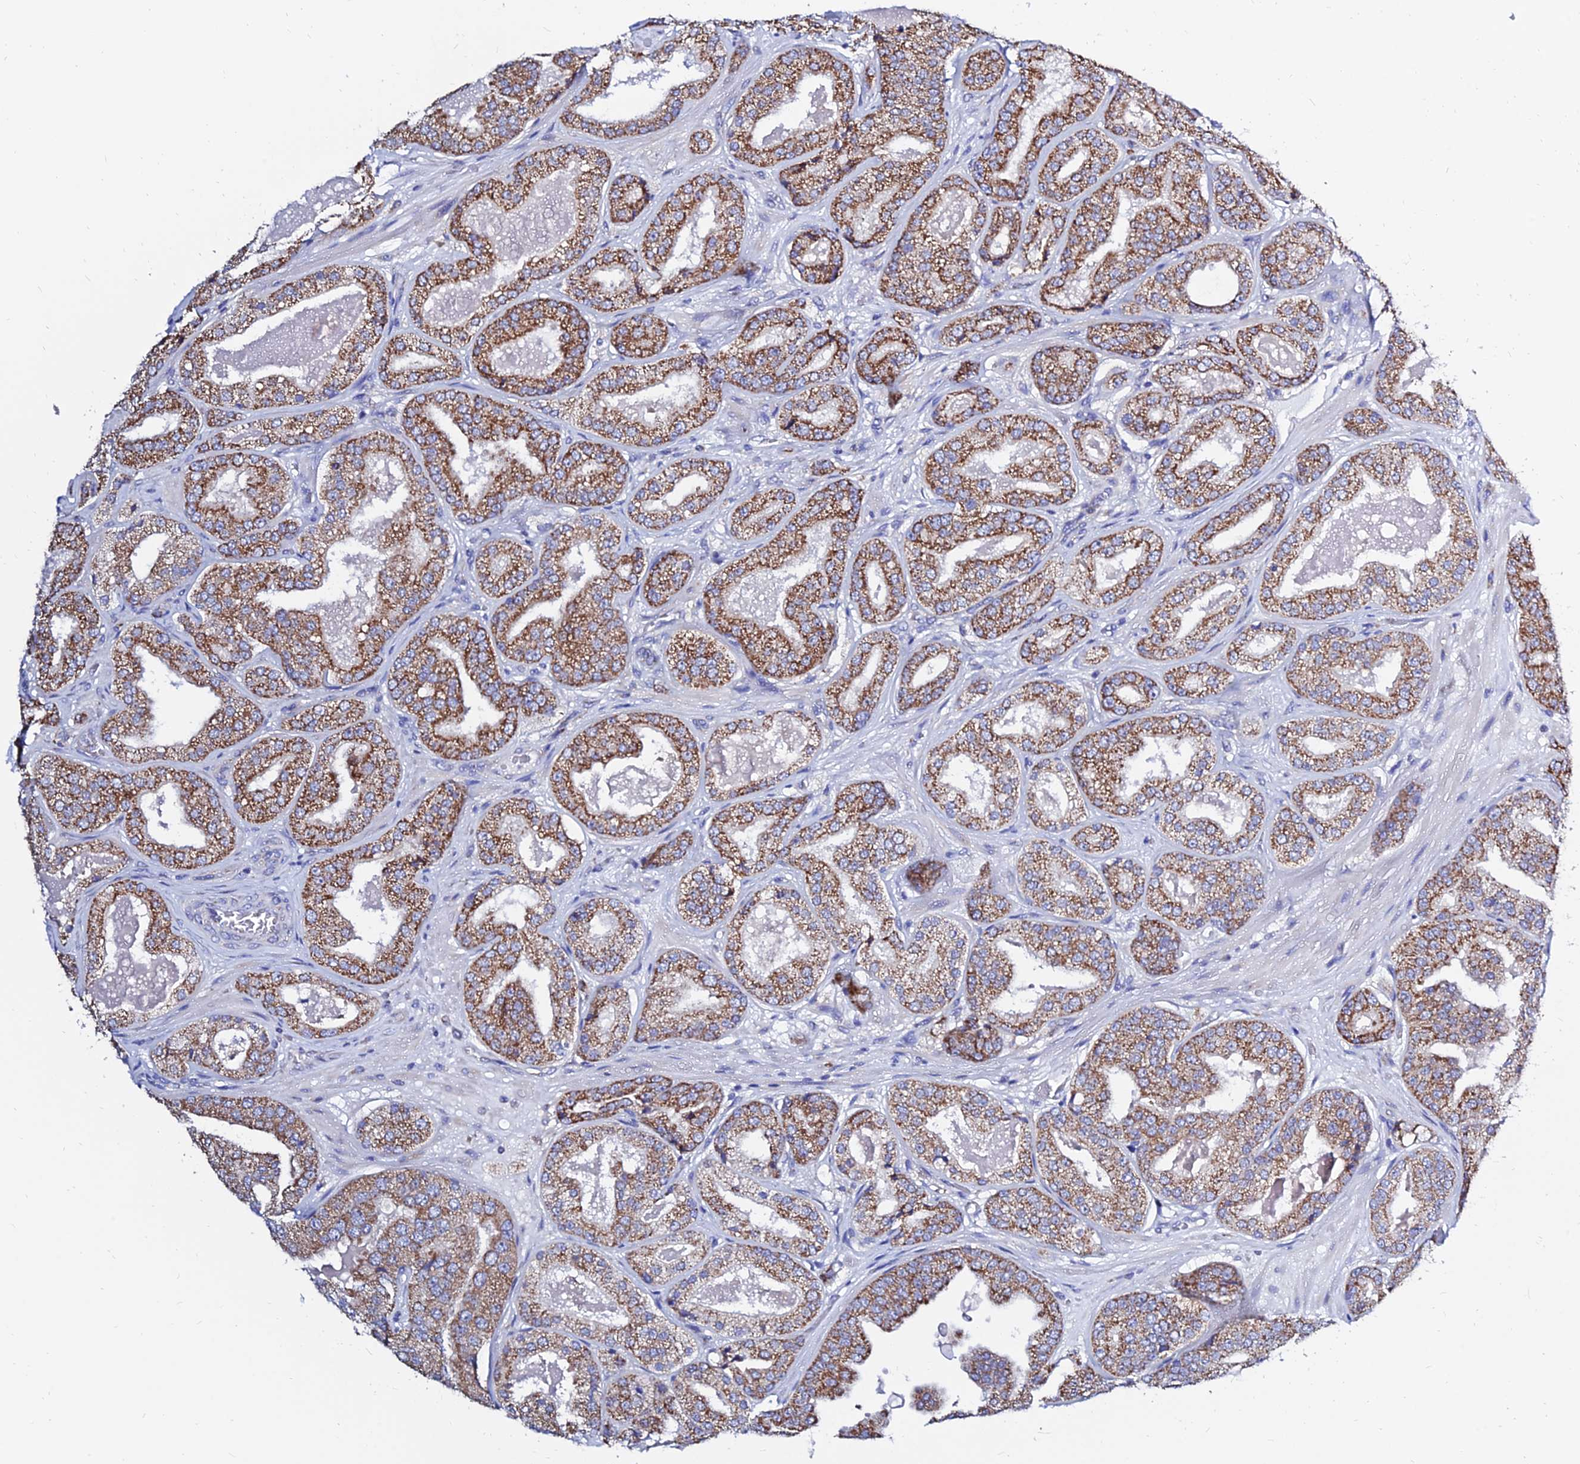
{"staining": {"intensity": "strong", "quantity": ">75%", "location": "cytoplasmic/membranous"}, "tissue": "prostate cancer", "cell_type": "Tumor cells", "image_type": "cancer", "snomed": [{"axis": "morphology", "description": "Adenocarcinoma, High grade"}, {"axis": "topography", "description": "Prostate"}], "caption": "This is a micrograph of IHC staining of prostate cancer (adenocarcinoma (high-grade)), which shows strong staining in the cytoplasmic/membranous of tumor cells.", "gene": "MGST1", "patient": {"sex": "male", "age": 63}}